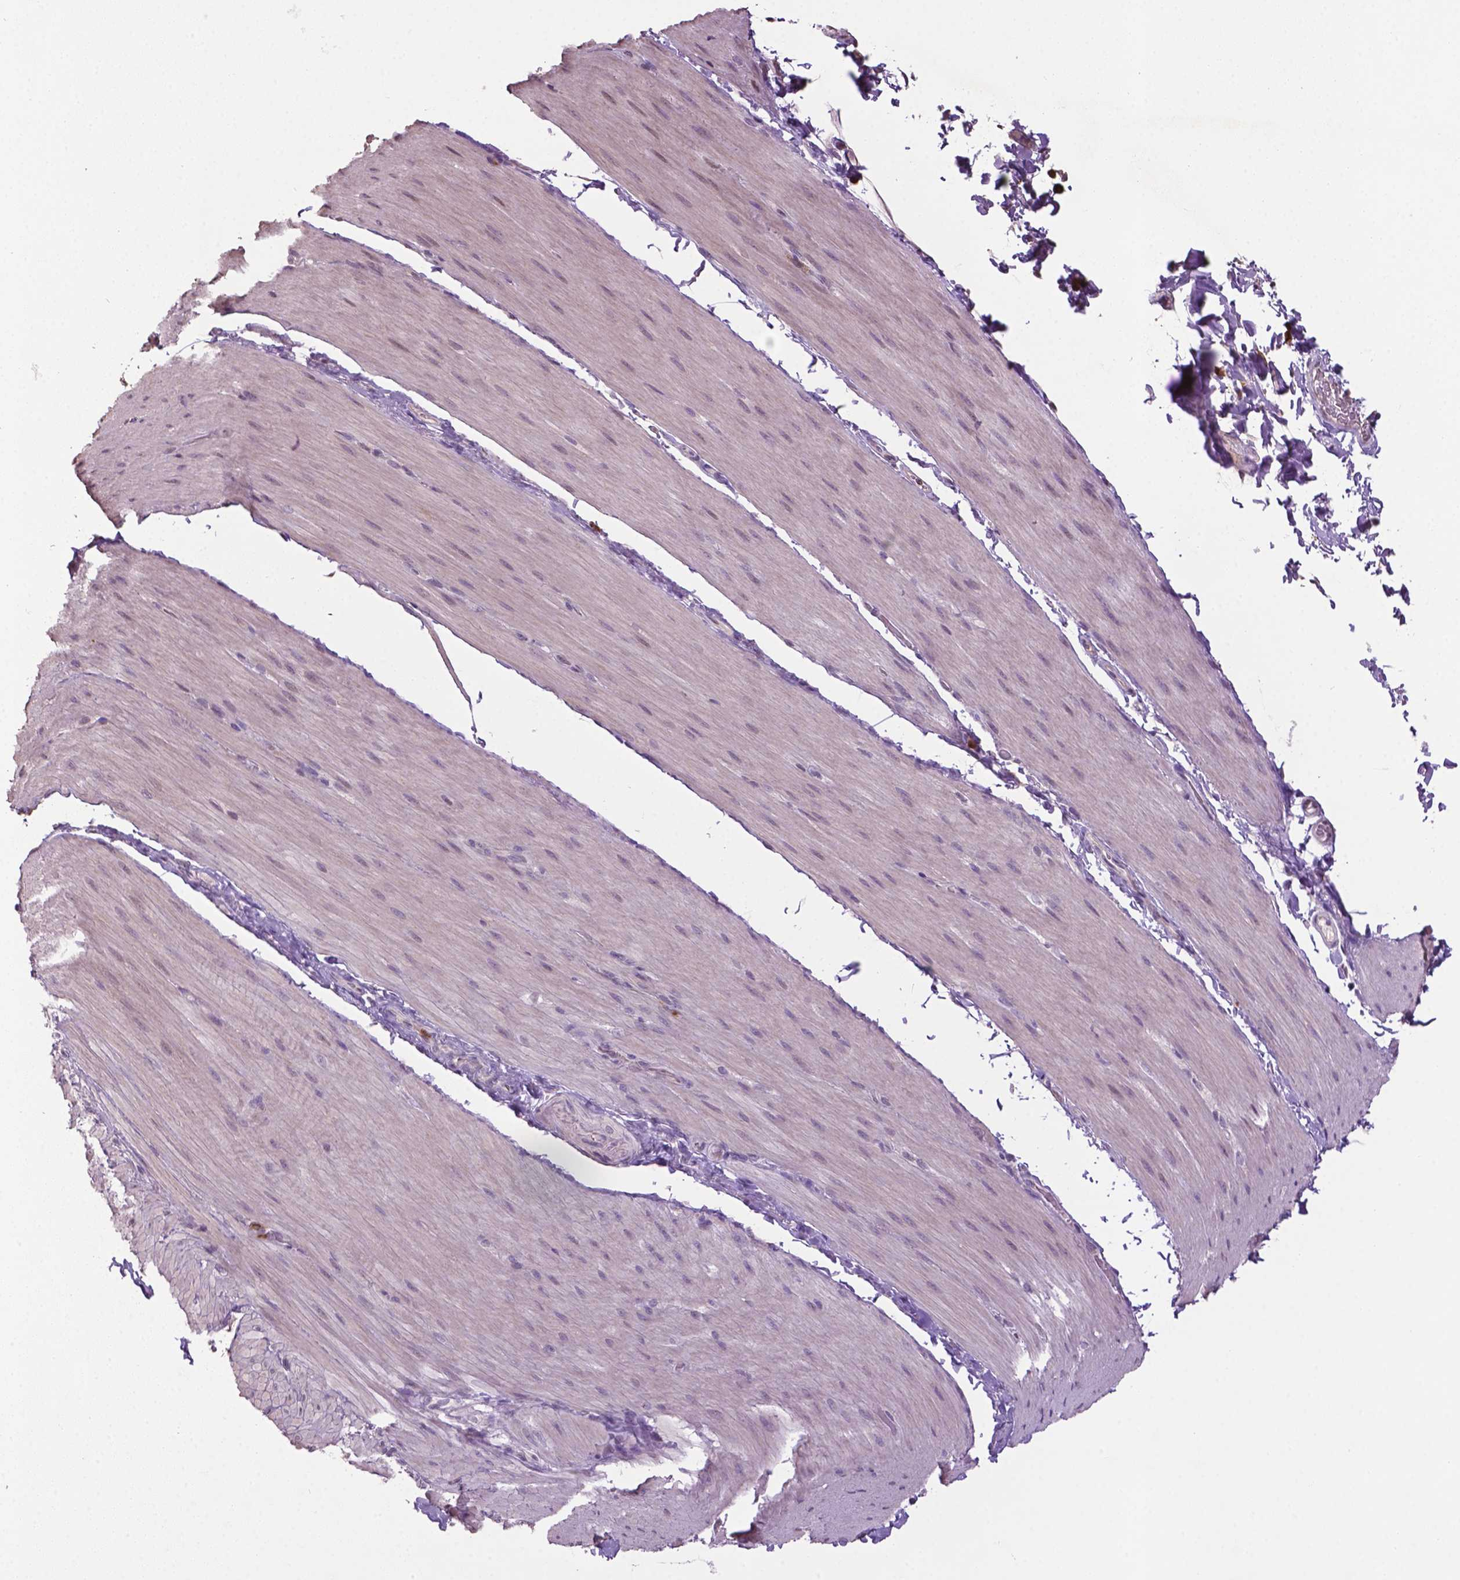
{"staining": {"intensity": "negative", "quantity": "none", "location": "none"}, "tissue": "smooth muscle", "cell_type": "Smooth muscle cells", "image_type": "normal", "snomed": [{"axis": "morphology", "description": "Normal tissue, NOS"}, {"axis": "topography", "description": "Smooth muscle"}, {"axis": "topography", "description": "Colon"}], "caption": "There is no significant expression in smooth muscle cells of smooth muscle. The staining was performed using DAB (3,3'-diaminobenzidine) to visualize the protein expression in brown, while the nuclei were stained in blue with hematoxylin (Magnification: 20x).", "gene": "NTNG2", "patient": {"sex": "male", "age": 73}}